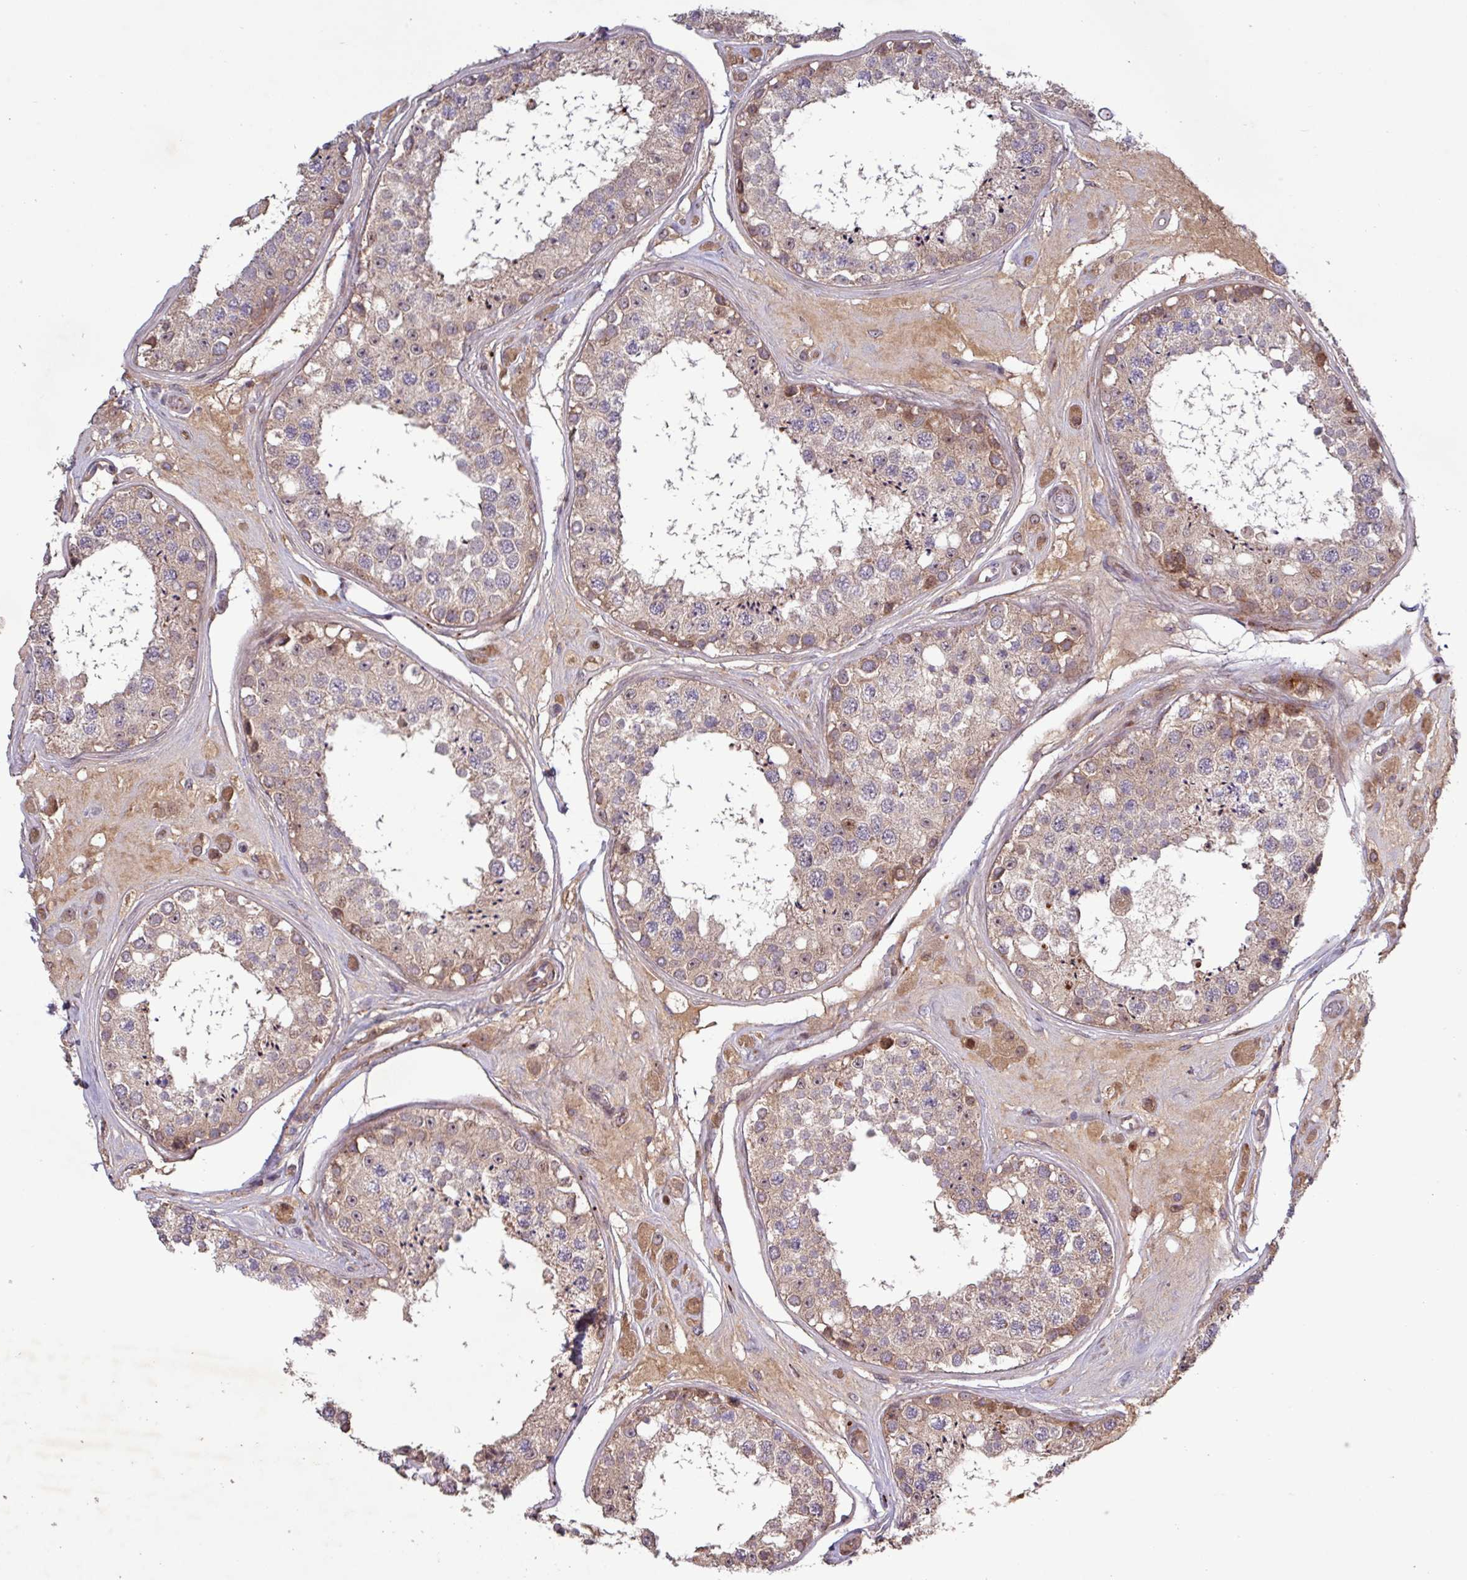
{"staining": {"intensity": "weak", "quantity": "25%-75%", "location": "cytoplasmic/membranous,nuclear"}, "tissue": "testis", "cell_type": "Cells in seminiferous ducts", "image_type": "normal", "snomed": [{"axis": "morphology", "description": "Normal tissue, NOS"}, {"axis": "topography", "description": "Testis"}], "caption": "The histopathology image demonstrates staining of normal testis, revealing weak cytoplasmic/membranous,nuclear protein staining (brown color) within cells in seminiferous ducts. The protein of interest is shown in brown color, while the nuclei are stained blue.", "gene": "TNFSF12", "patient": {"sex": "male", "age": 25}}